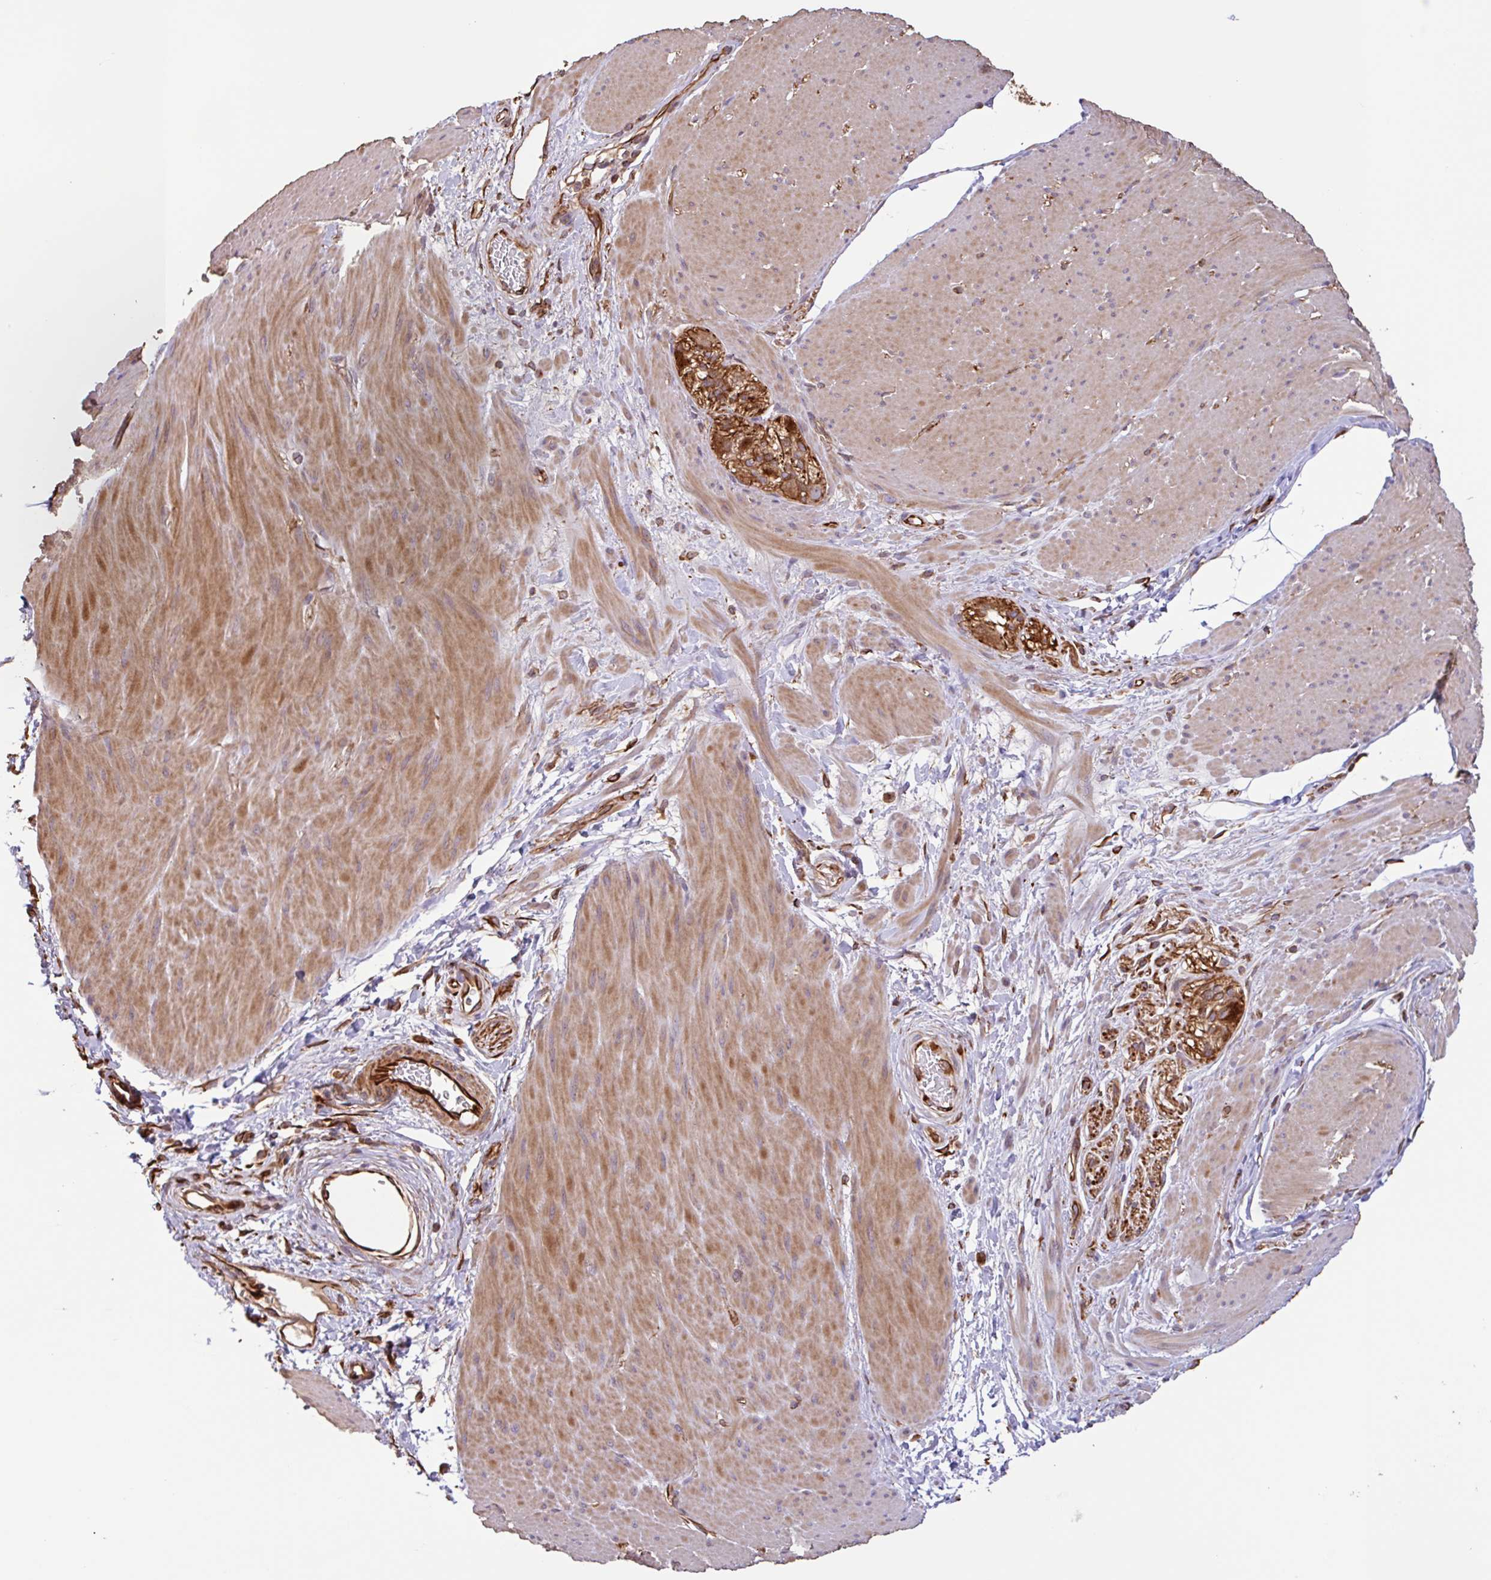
{"staining": {"intensity": "moderate", "quantity": "25%-75%", "location": "cytoplasmic/membranous"}, "tissue": "smooth muscle", "cell_type": "Smooth muscle cells", "image_type": "normal", "snomed": [{"axis": "morphology", "description": "Normal tissue, NOS"}, {"axis": "topography", "description": "Smooth muscle"}, {"axis": "topography", "description": "Rectum"}], "caption": "Immunohistochemical staining of unremarkable human smooth muscle displays moderate cytoplasmic/membranous protein expression in approximately 25%-75% of smooth muscle cells.", "gene": "ZNF790", "patient": {"sex": "male", "age": 53}}